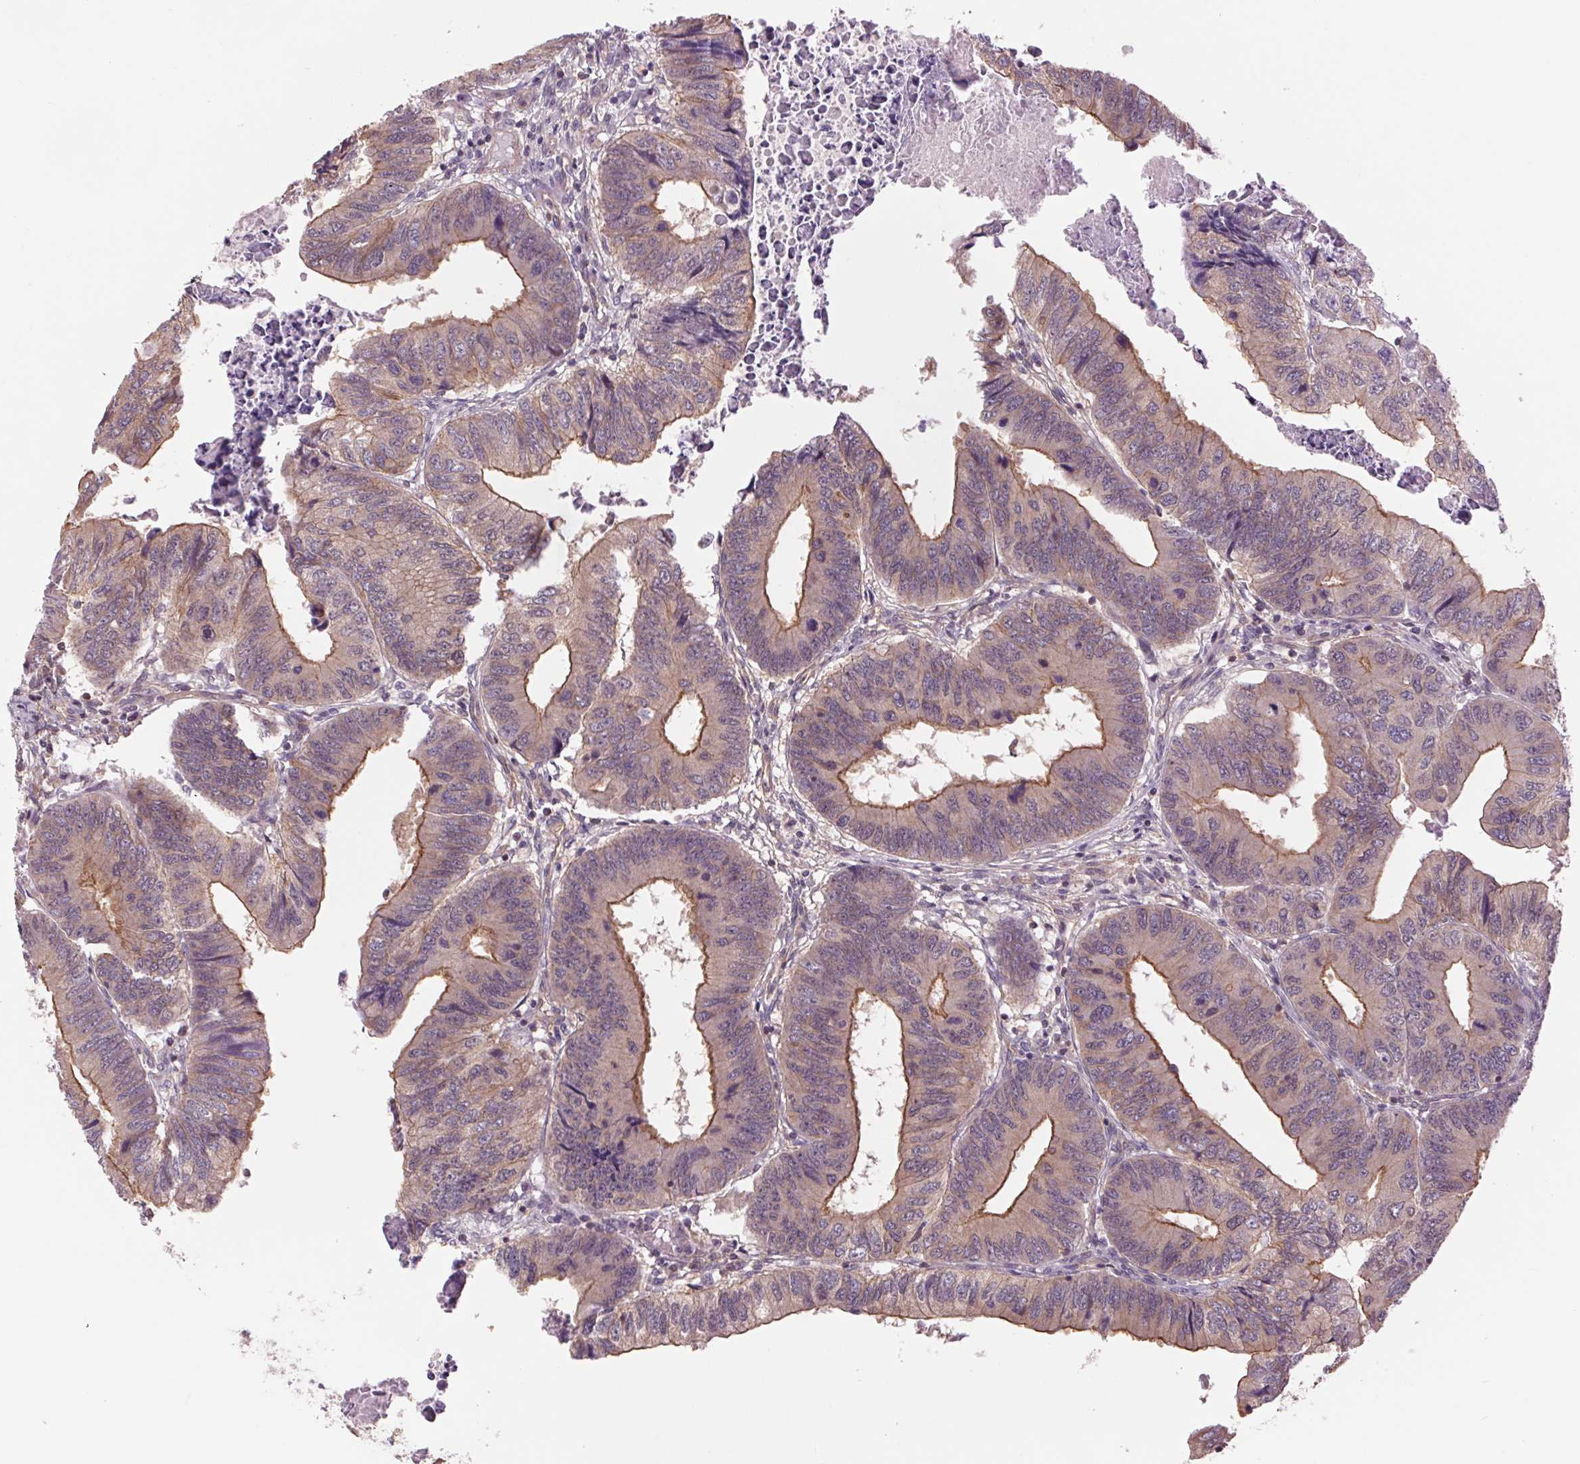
{"staining": {"intensity": "moderate", "quantity": "<25%", "location": "cytoplasmic/membranous"}, "tissue": "colorectal cancer", "cell_type": "Tumor cells", "image_type": "cancer", "snomed": [{"axis": "morphology", "description": "Adenocarcinoma, NOS"}, {"axis": "topography", "description": "Colon"}], "caption": "Protein analysis of adenocarcinoma (colorectal) tissue exhibits moderate cytoplasmic/membranous staining in about <25% of tumor cells.", "gene": "SH3RF2", "patient": {"sex": "male", "age": 53}}